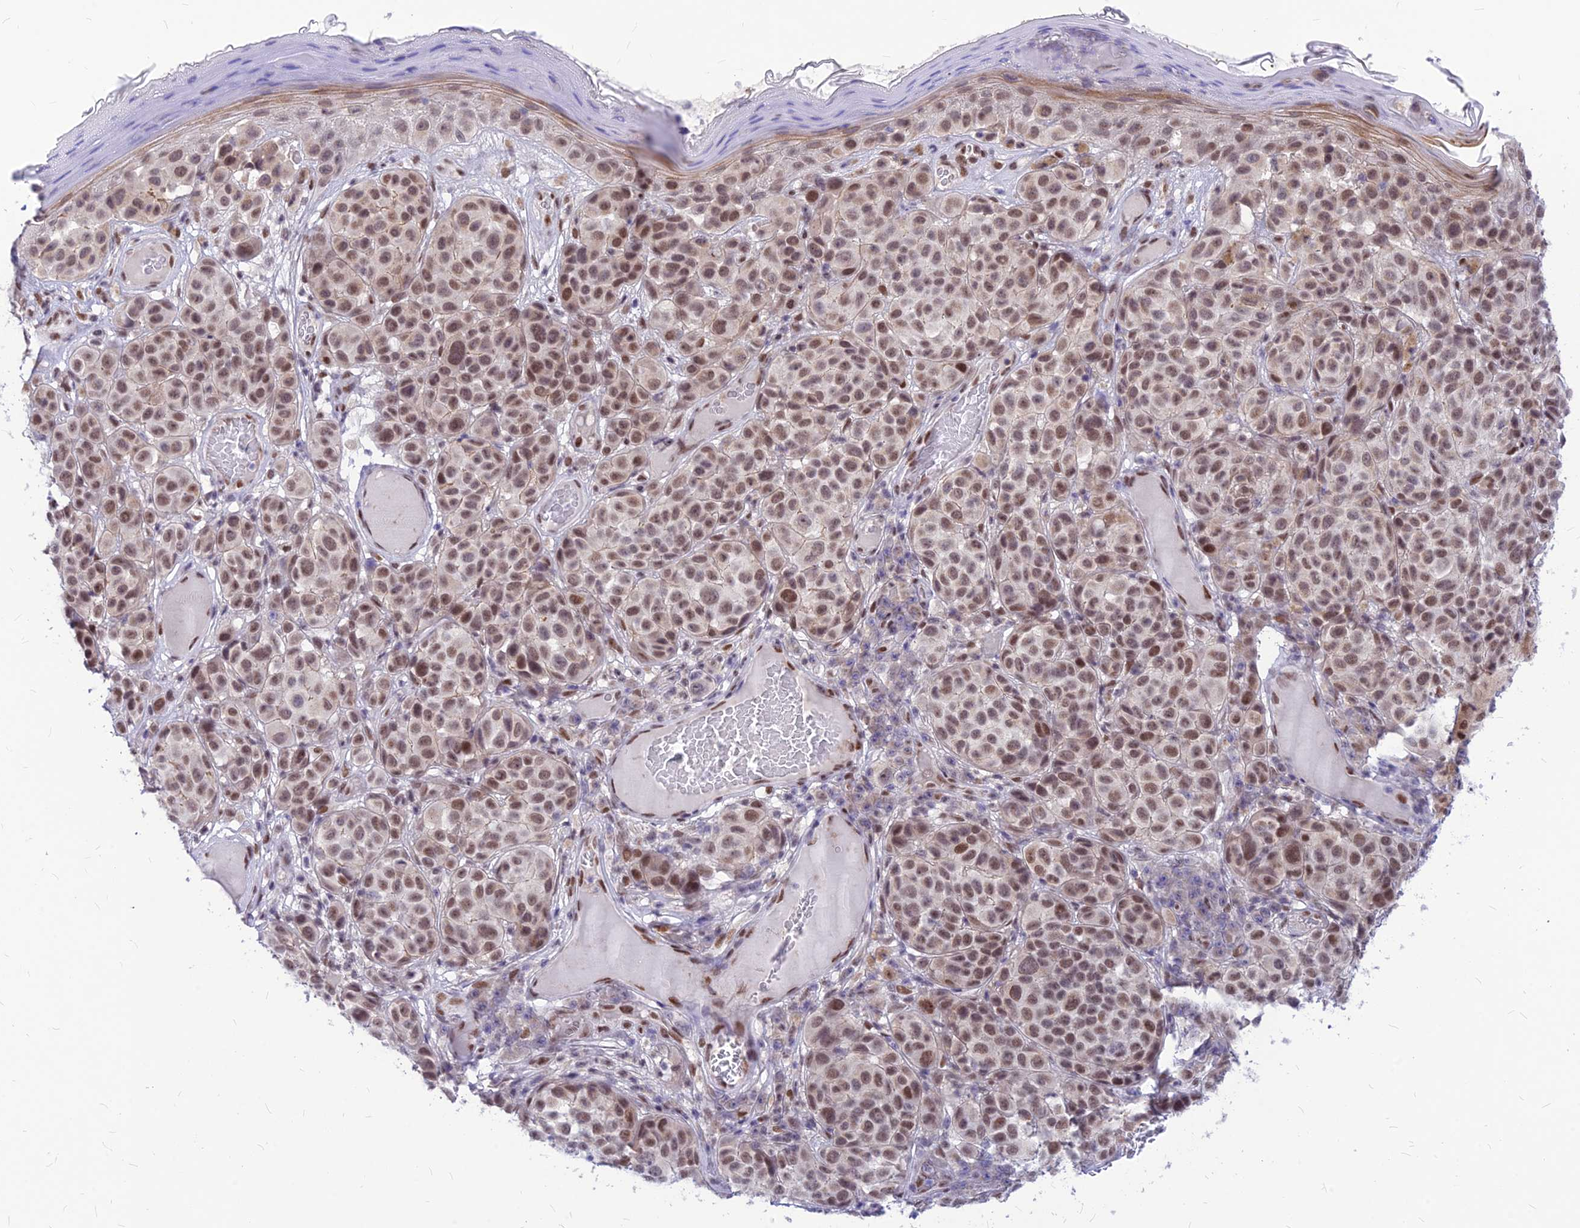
{"staining": {"intensity": "moderate", "quantity": ">75%", "location": "nuclear"}, "tissue": "melanoma", "cell_type": "Tumor cells", "image_type": "cancer", "snomed": [{"axis": "morphology", "description": "Malignant melanoma, NOS"}, {"axis": "topography", "description": "Skin"}], "caption": "There is medium levels of moderate nuclear positivity in tumor cells of melanoma, as demonstrated by immunohistochemical staining (brown color).", "gene": "KCTD13", "patient": {"sex": "male", "age": 38}}